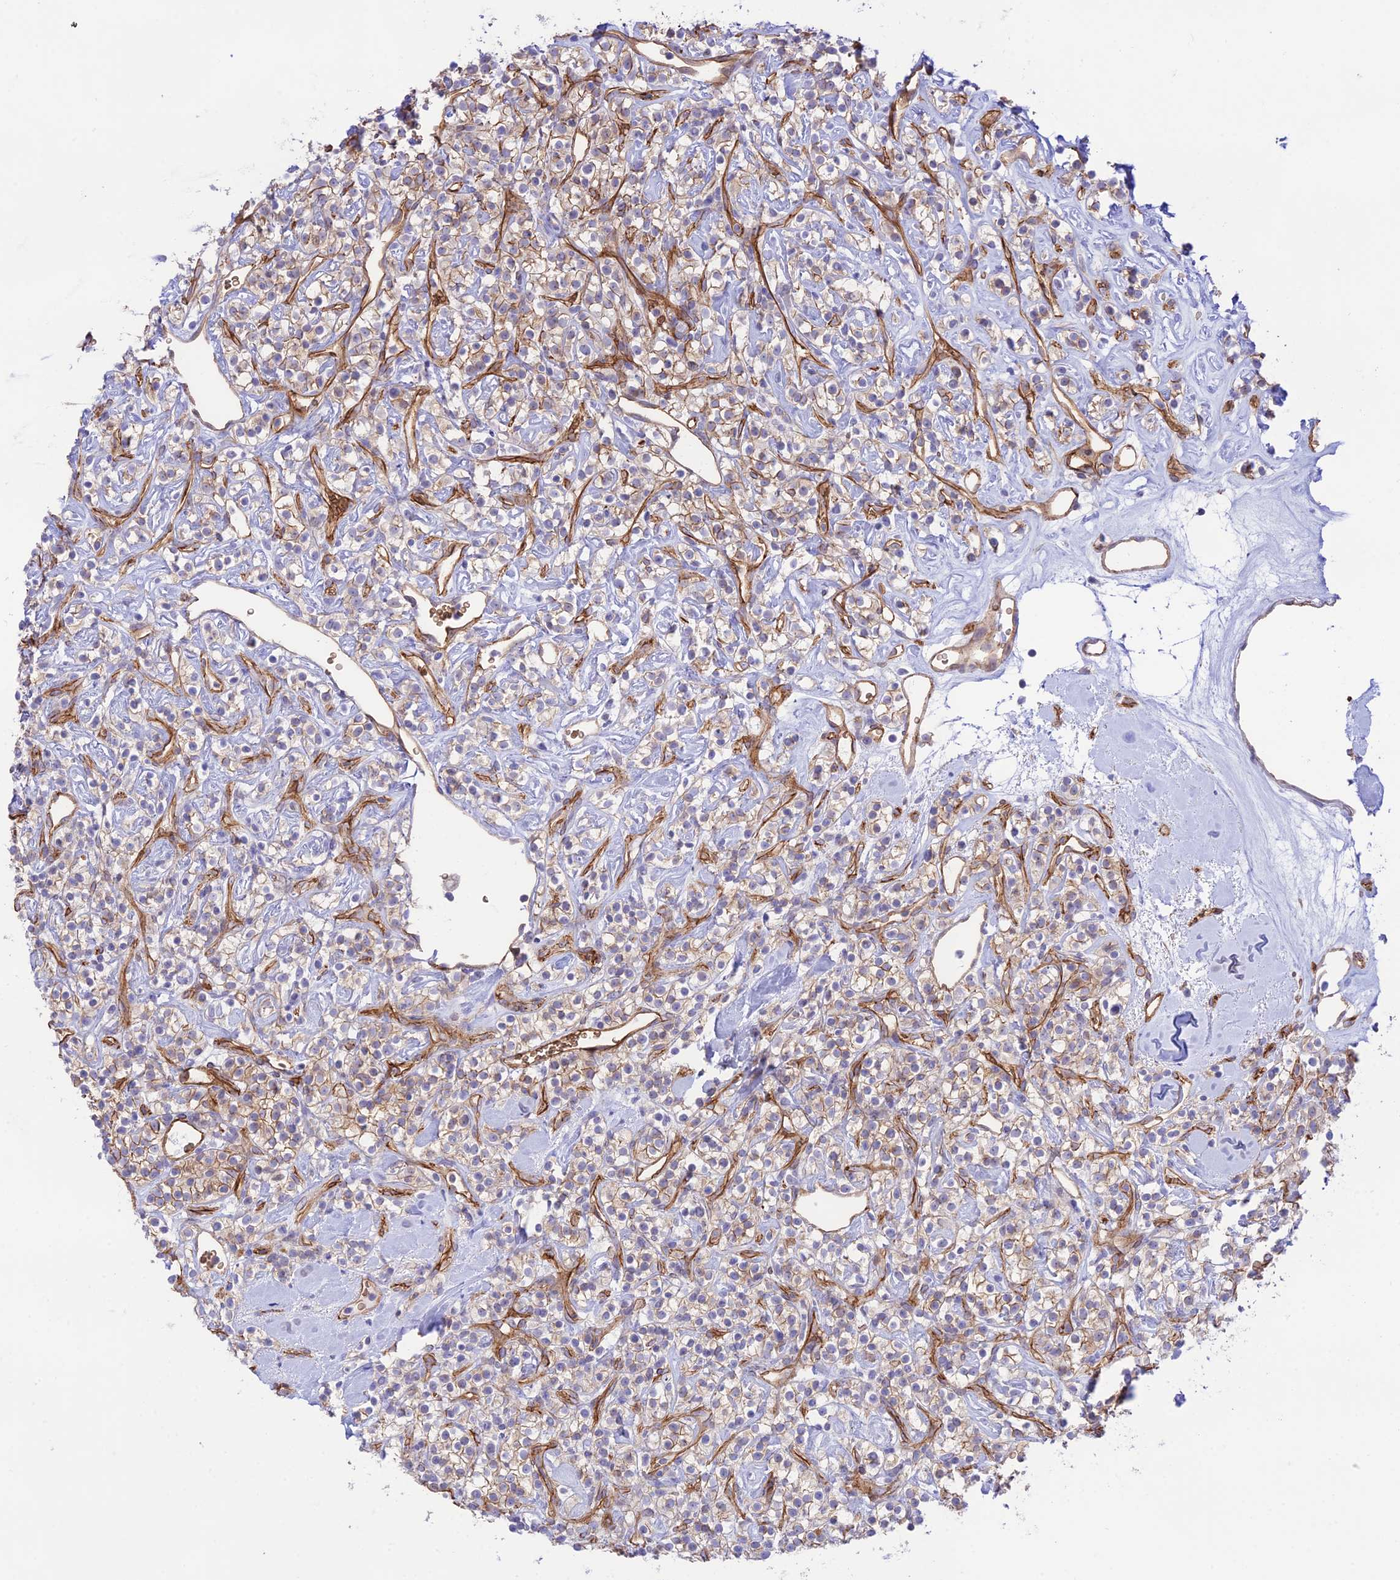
{"staining": {"intensity": "moderate", "quantity": "25%-75%", "location": "cytoplasmic/membranous"}, "tissue": "renal cancer", "cell_type": "Tumor cells", "image_type": "cancer", "snomed": [{"axis": "morphology", "description": "Adenocarcinoma, NOS"}, {"axis": "topography", "description": "Kidney"}], "caption": "A brown stain highlights moderate cytoplasmic/membranous expression of a protein in human adenocarcinoma (renal) tumor cells.", "gene": "YPEL5", "patient": {"sex": "male", "age": 77}}